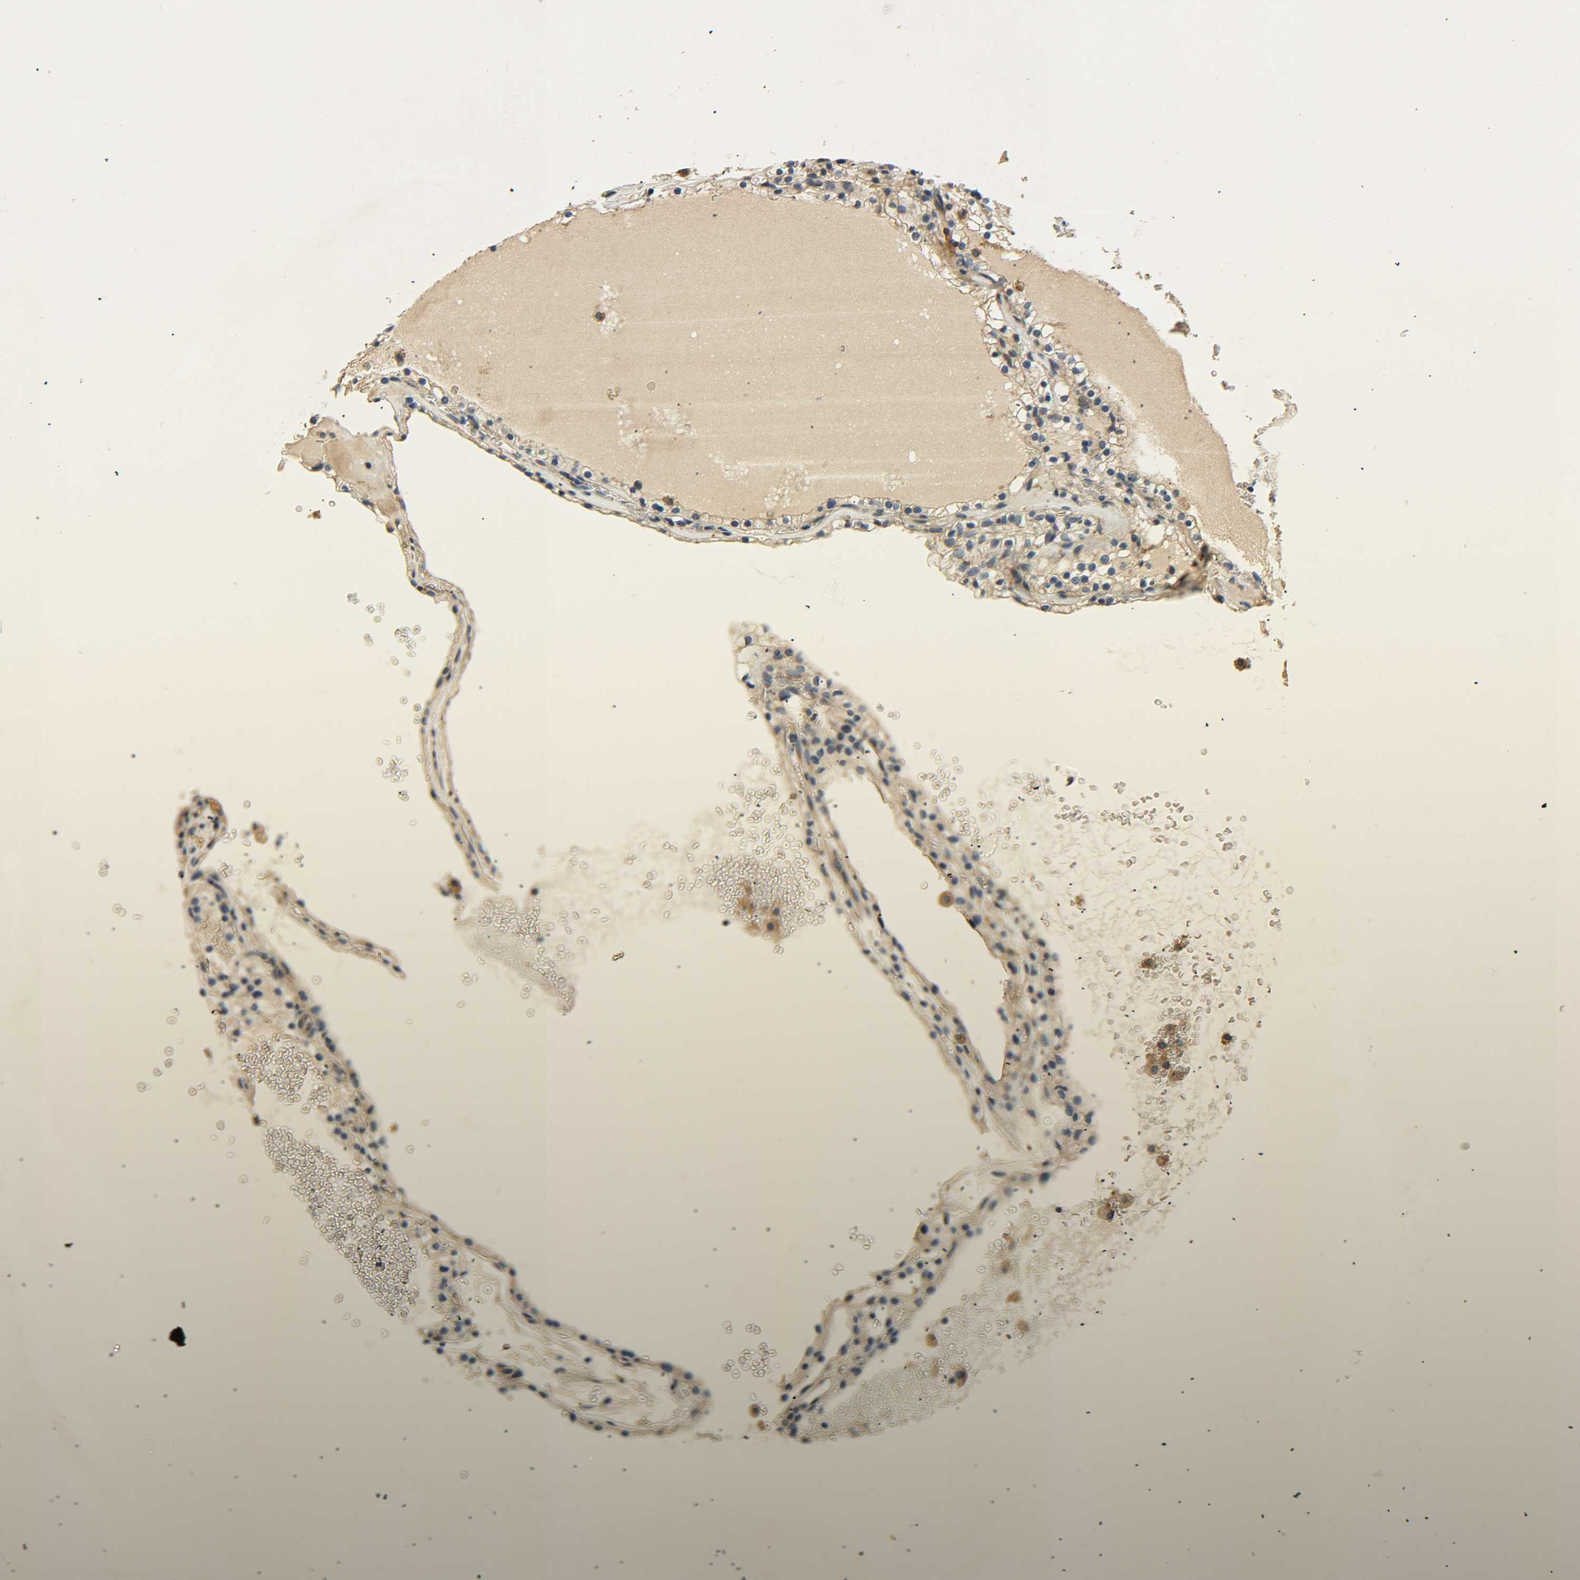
{"staining": {"intensity": "weak", "quantity": ">75%", "location": "cytoplasmic/membranous"}, "tissue": "renal cancer", "cell_type": "Tumor cells", "image_type": "cancer", "snomed": [{"axis": "morphology", "description": "Neoplasm, malignant, NOS"}, {"axis": "topography", "description": "Kidney"}], "caption": "High-power microscopy captured an immunohistochemistry photomicrograph of renal cancer (neoplasm (malignant)), revealing weak cytoplasmic/membranous staining in approximately >75% of tumor cells. The staining is performed using DAB (3,3'-diaminobenzidine) brown chromogen to label protein expression. The nuclei are counter-stained blue using hematoxylin.", "gene": "LRCH3", "patient": {"sex": "male", "age": 28}}